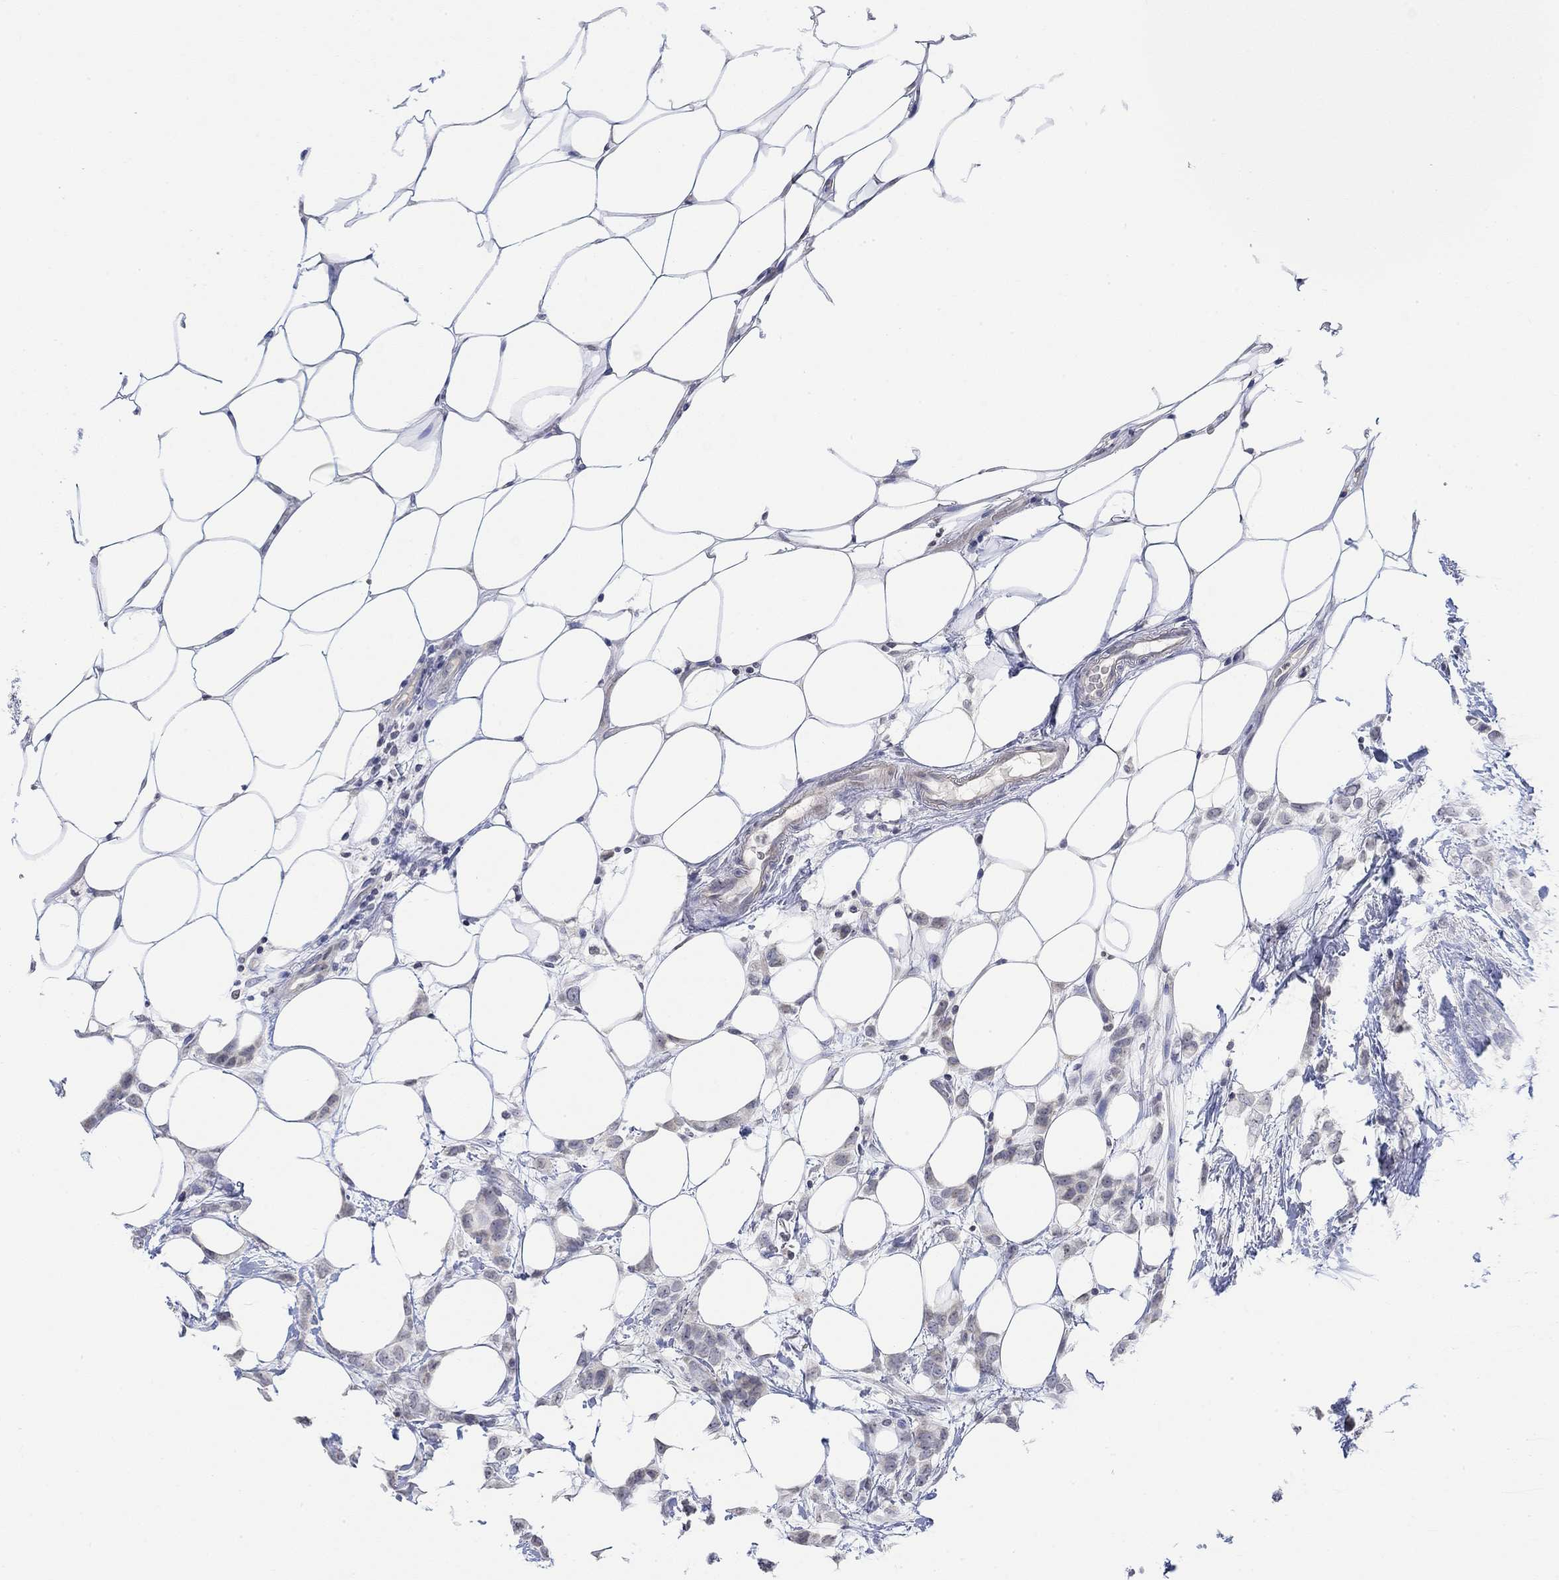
{"staining": {"intensity": "negative", "quantity": "none", "location": "none"}, "tissue": "breast cancer", "cell_type": "Tumor cells", "image_type": "cancer", "snomed": [{"axis": "morphology", "description": "Lobular carcinoma"}, {"axis": "topography", "description": "Breast"}], "caption": "A high-resolution image shows IHC staining of lobular carcinoma (breast), which reveals no significant staining in tumor cells.", "gene": "TMEM255A", "patient": {"sex": "female", "age": 66}}